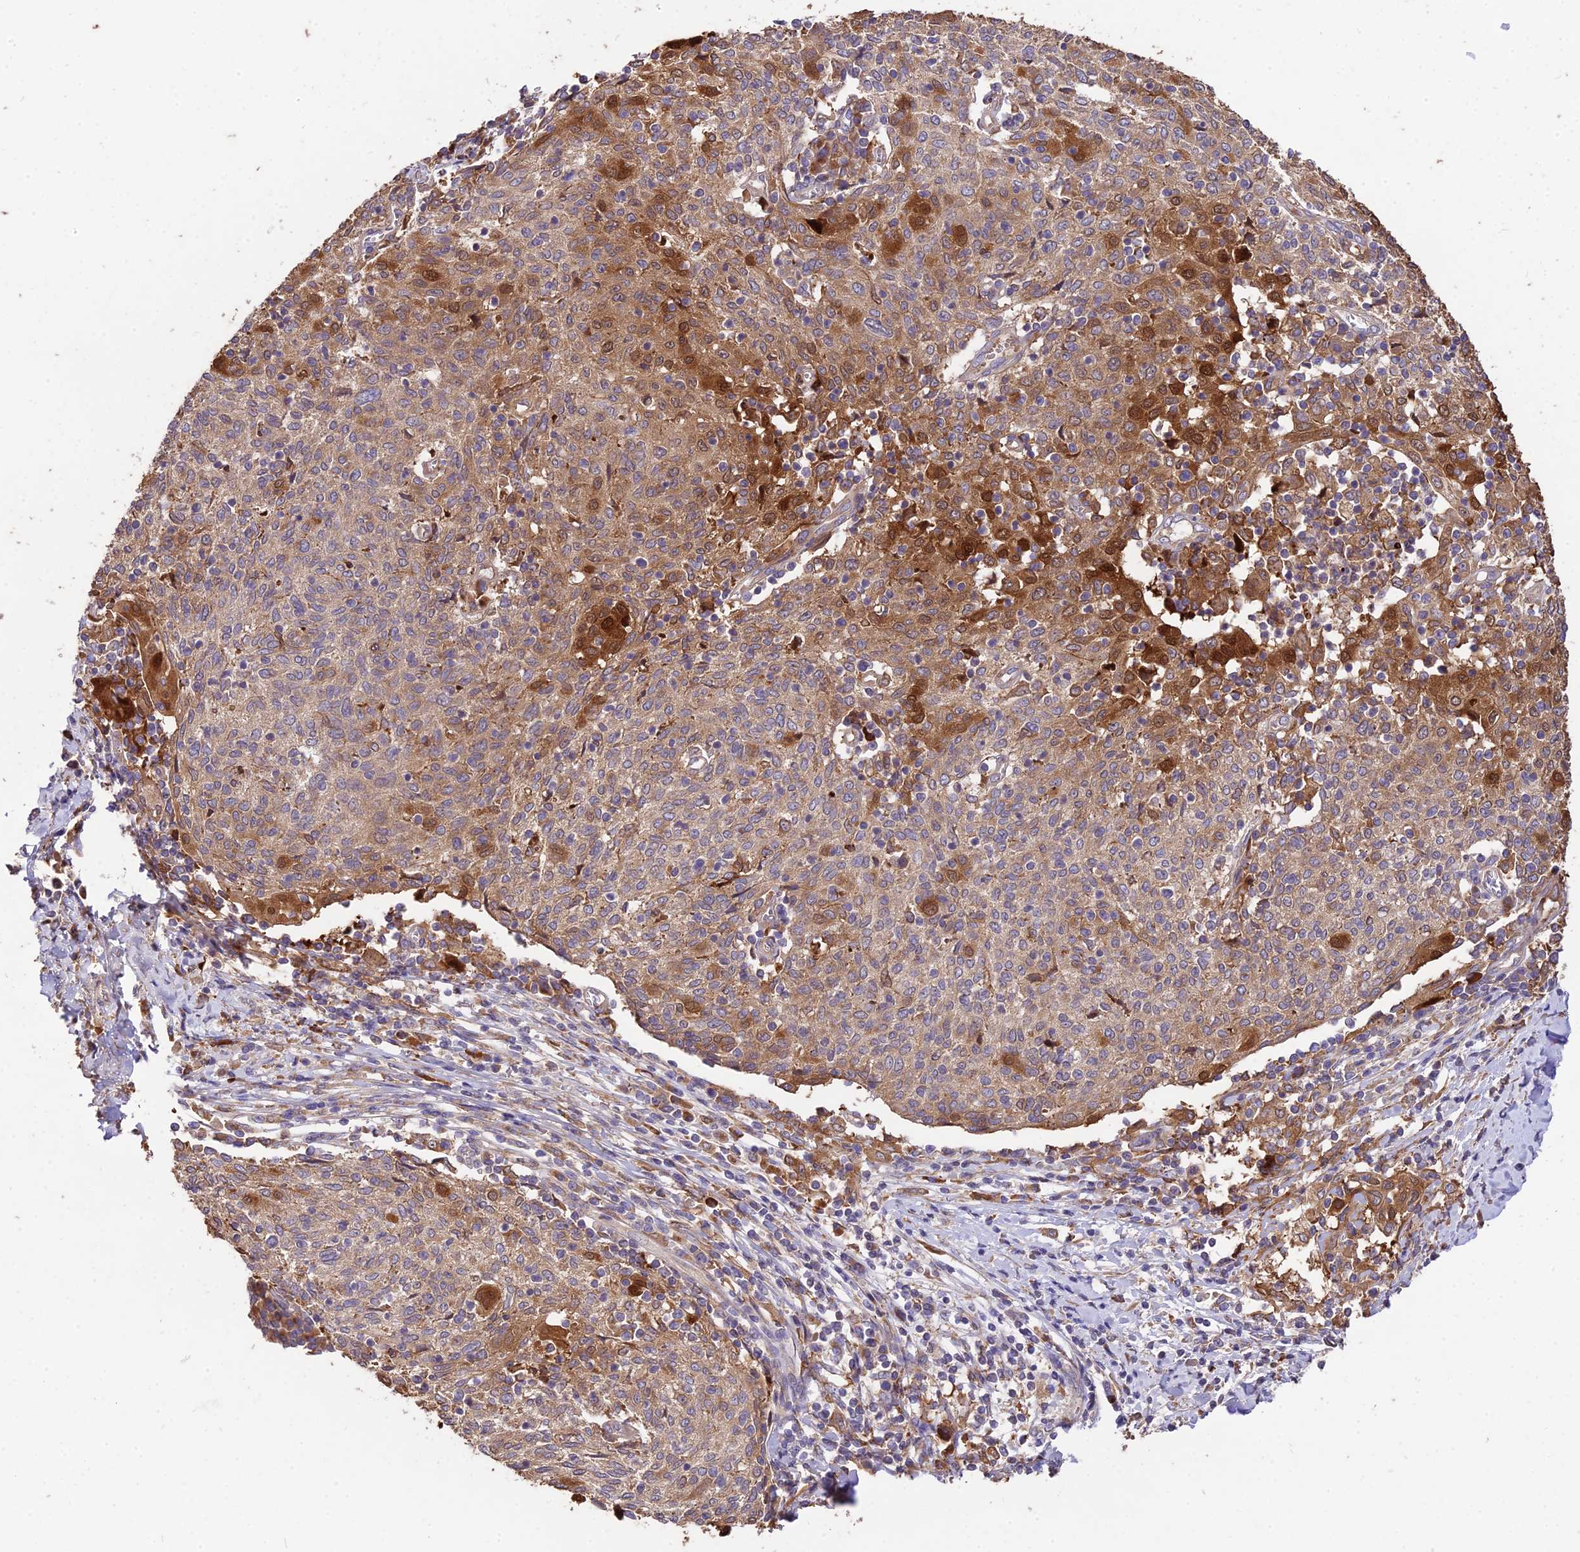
{"staining": {"intensity": "strong", "quantity": "<25%", "location": "cytoplasmic/membranous,nuclear"}, "tissue": "cervical cancer", "cell_type": "Tumor cells", "image_type": "cancer", "snomed": [{"axis": "morphology", "description": "Squamous cell carcinoma, NOS"}, {"axis": "topography", "description": "Cervix"}], "caption": "The histopathology image exhibits immunohistochemical staining of cervical cancer. There is strong cytoplasmic/membranous and nuclear staining is identified in about <25% of tumor cells.", "gene": "ROCK1", "patient": {"sex": "female", "age": 52}}